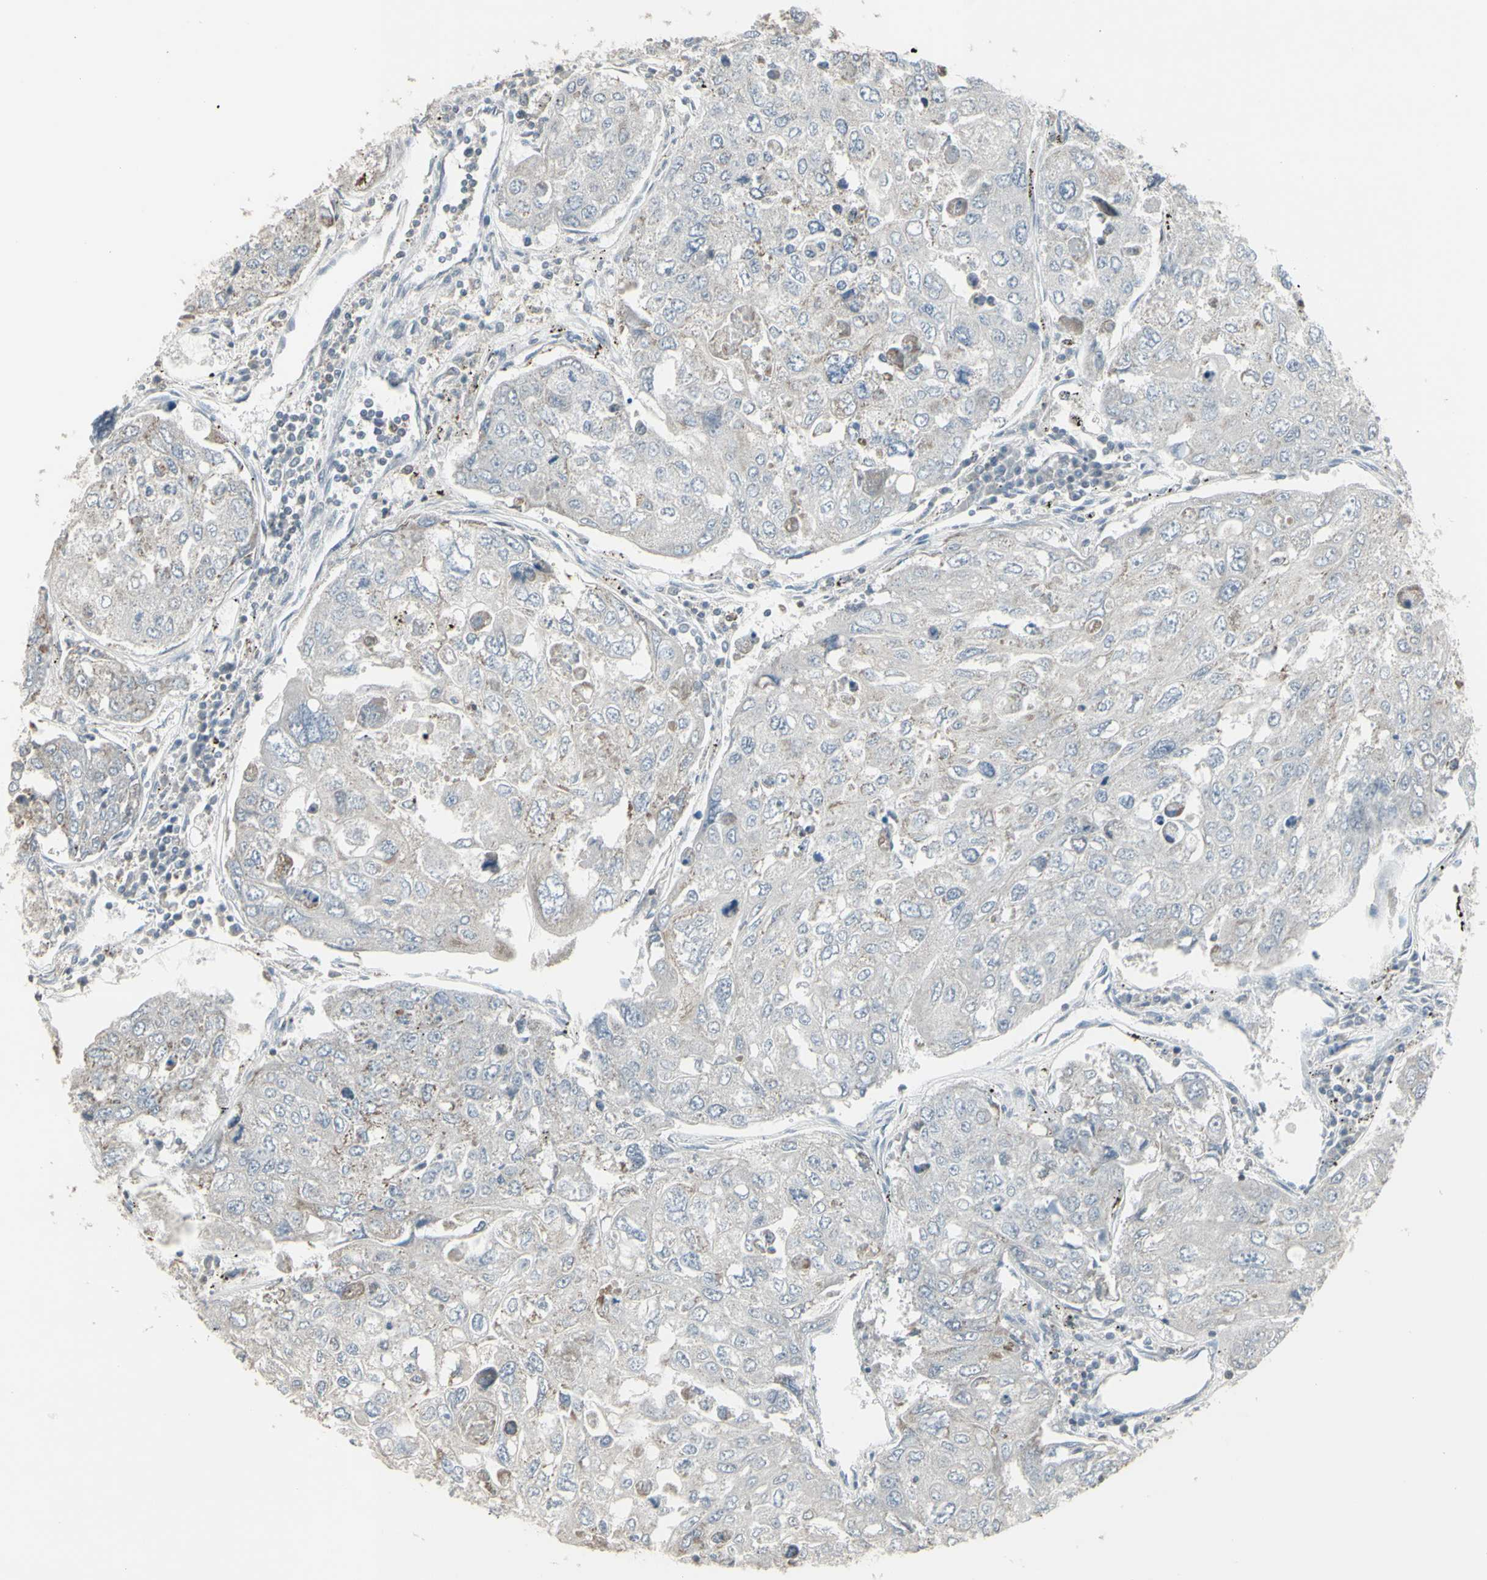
{"staining": {"intensity": "negative", "quantity": "none", "location": "none"}, "tissue": "urothelial cancer", "cell_type": "Tumor cells", "image_type": "cancer", "snomed": [{"axis": "morphology", "description": "Urothelial carcinoma, High grade"}, {"axis": "topography", "description": "Lymph node"}, {"axis": "topography", "description": "Urinary bladder"}], "caption": "This is an immunohistochemistry (IHC) micrograph of human urothelial cancer. There is no expression in tumor cells.", "gene": "SAMSN1", "patient": {"sex": "male", "age": 51}}